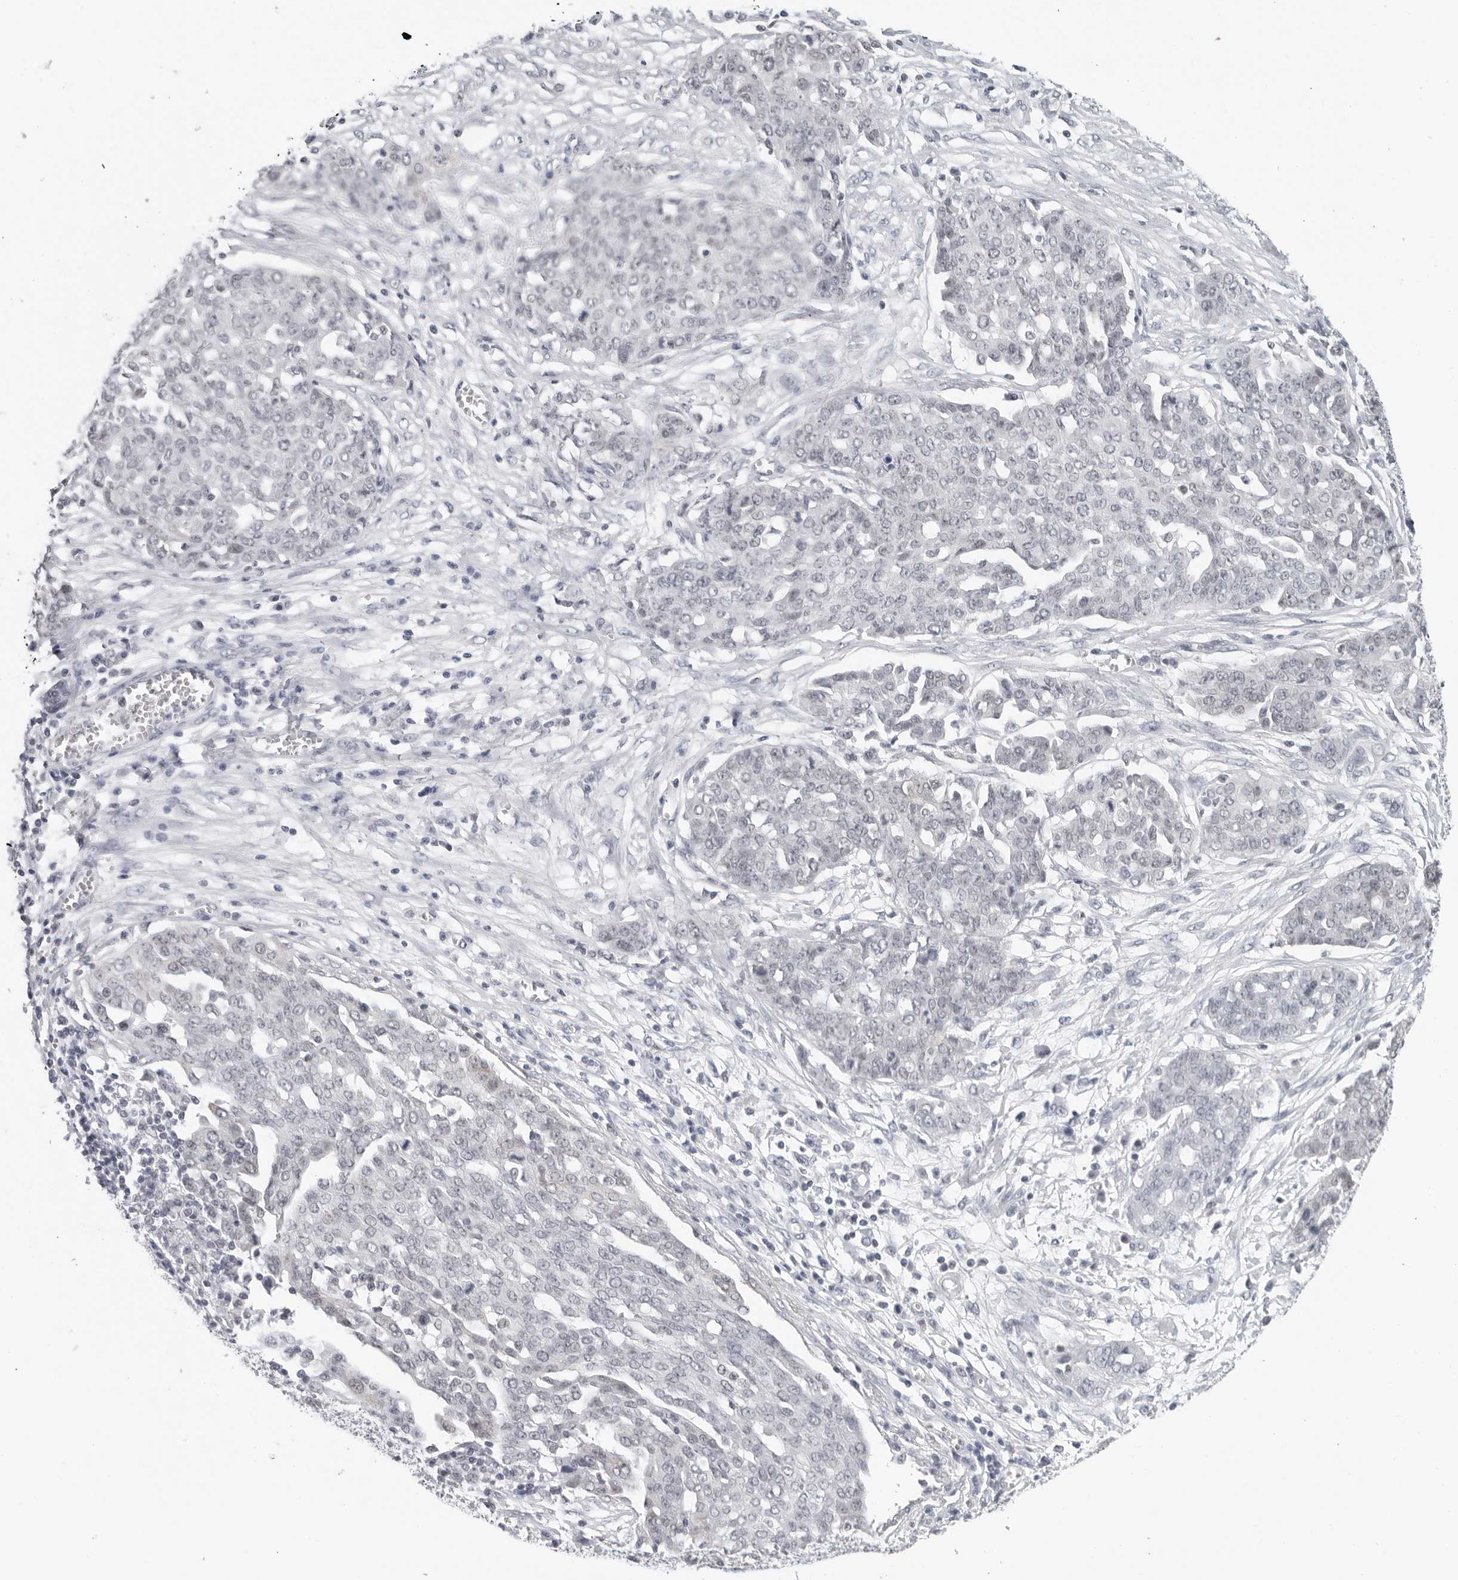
{"staining": {"intensity": "negative", "quantity": "none", "location": "none"}, "tissue": "ovarian cancer", "cell_type": "Tumor cells", "image_type": "cancer", "snomed": [{"axis": "morphology", "description": "Cystadenocarcinoma, serous, NOS"}, {"axis": "topography", "description": "Soft tissue"}, {"axis": "topography", "description": "Ovary"}], "caption": "DAB immunohistochemical staining of human ovarian cancer (serous cystadenocarcinoma) displays no significant expression in tumor cells. (DAB (3,3'-diaminobenzidine) immunohistochemistry visualized using brightfield microscopy, high magnification).", "gene": "FLG2", "patient": {"sex": "female", "age": 57}}